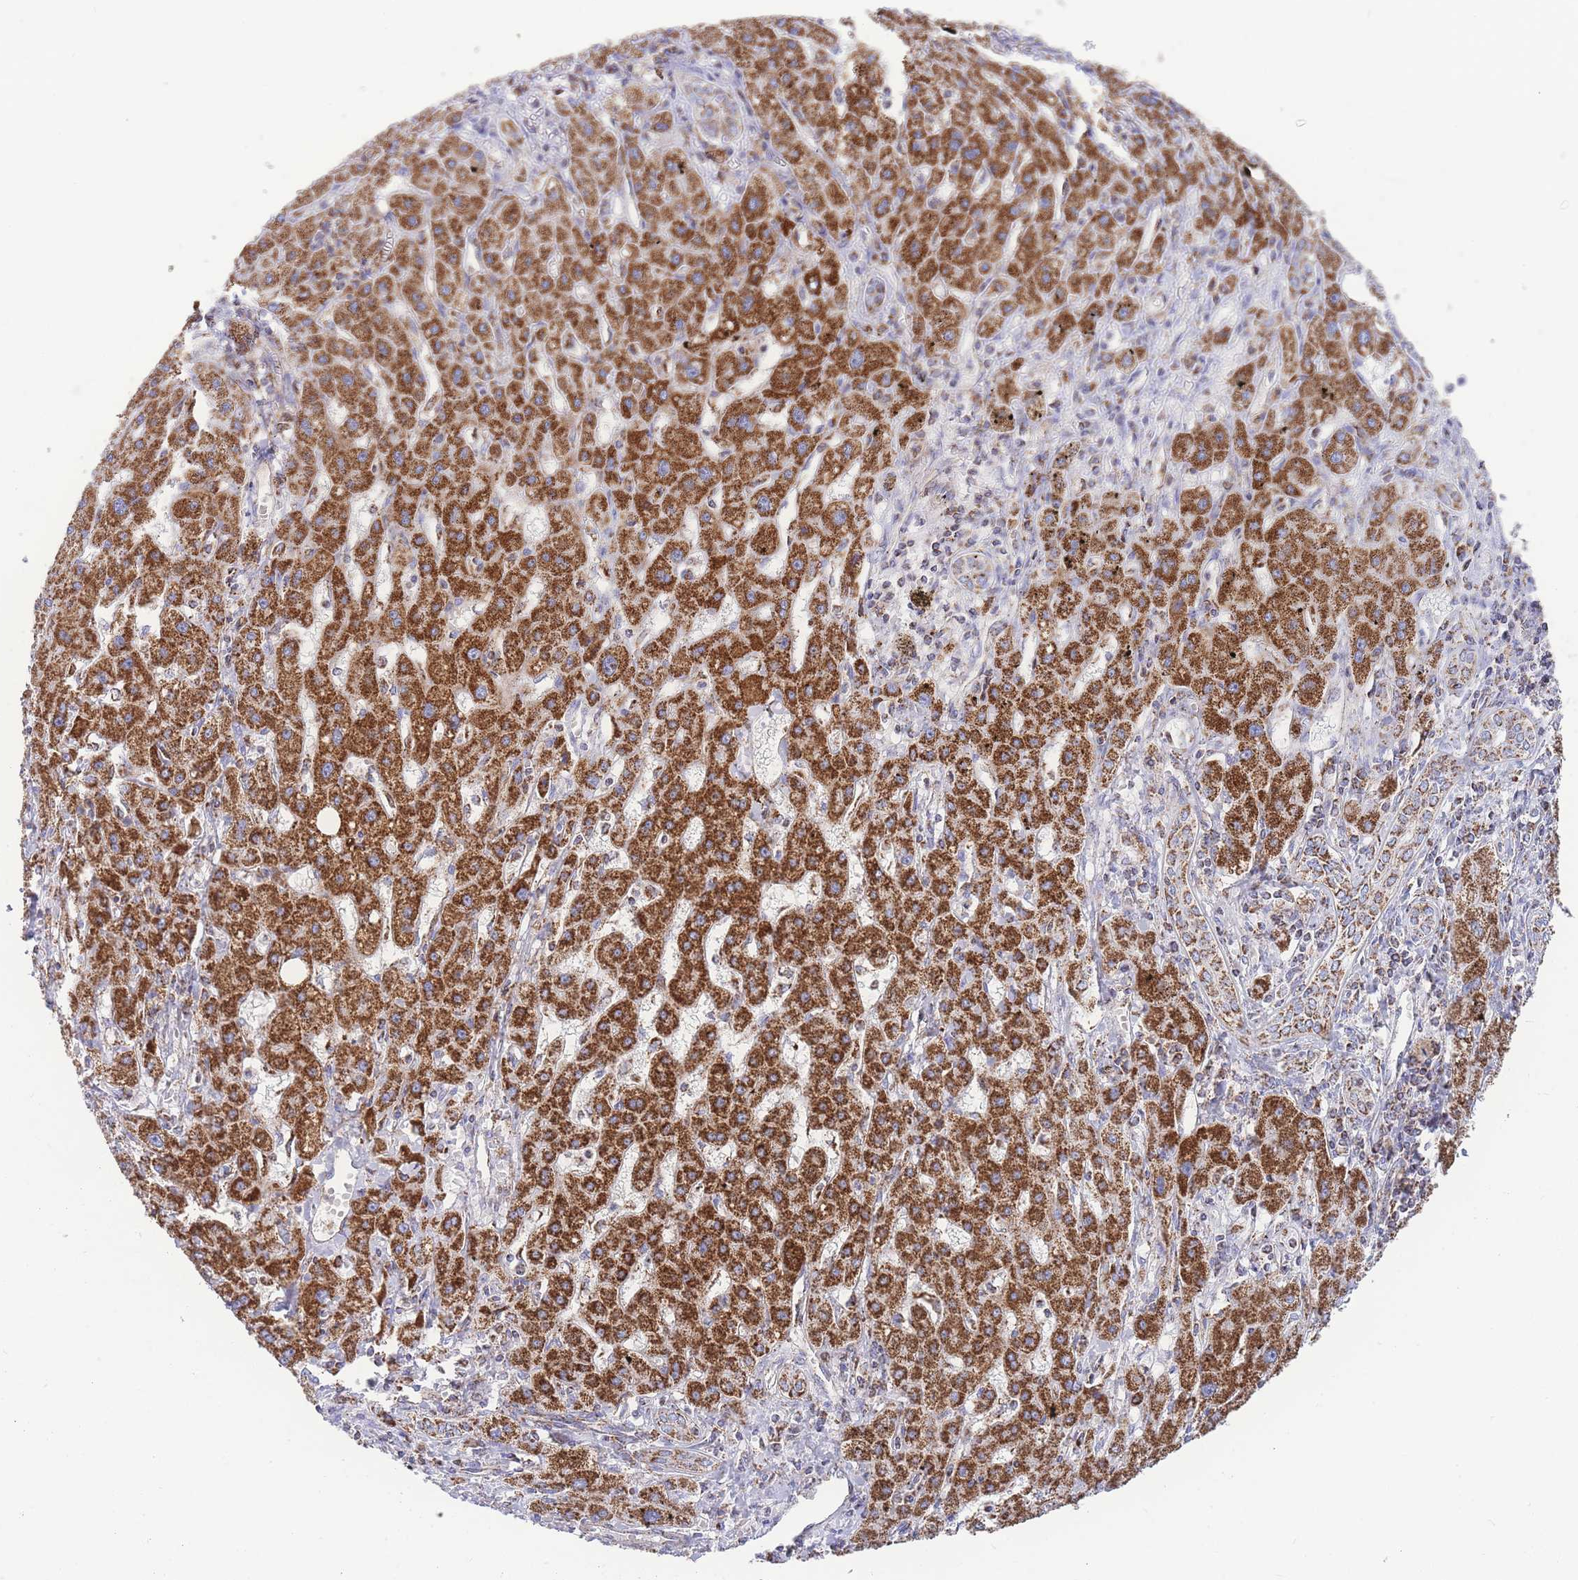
{"staining": {"intensity": "strong", "quantity": ">75%", "location": "cytoplasmic/membranous"}, "tissue": "liver cancer", "cell_type": "Tumor cells", "image_type": "cancer", "snomed": [{"axis": "morphology", "description": "Carcinoma, Hepatocellular, NOS"}, {"axis": "topography", "description": "Liver"}], "caption": "Immunohistochemistry (IHC) of liver hepatocellular carcinoma exhibits high levels of strong cytoplasmic/membranous expression in about >75% of tumor cells. Using DAB (3,3'-diaminobenzidine) (brown) and hematoxylin (blue) stains, captured at high magnification using brightfield microscopy.", "gene": "GSTM1", "patient": {"sex": "male", "age": 72}}